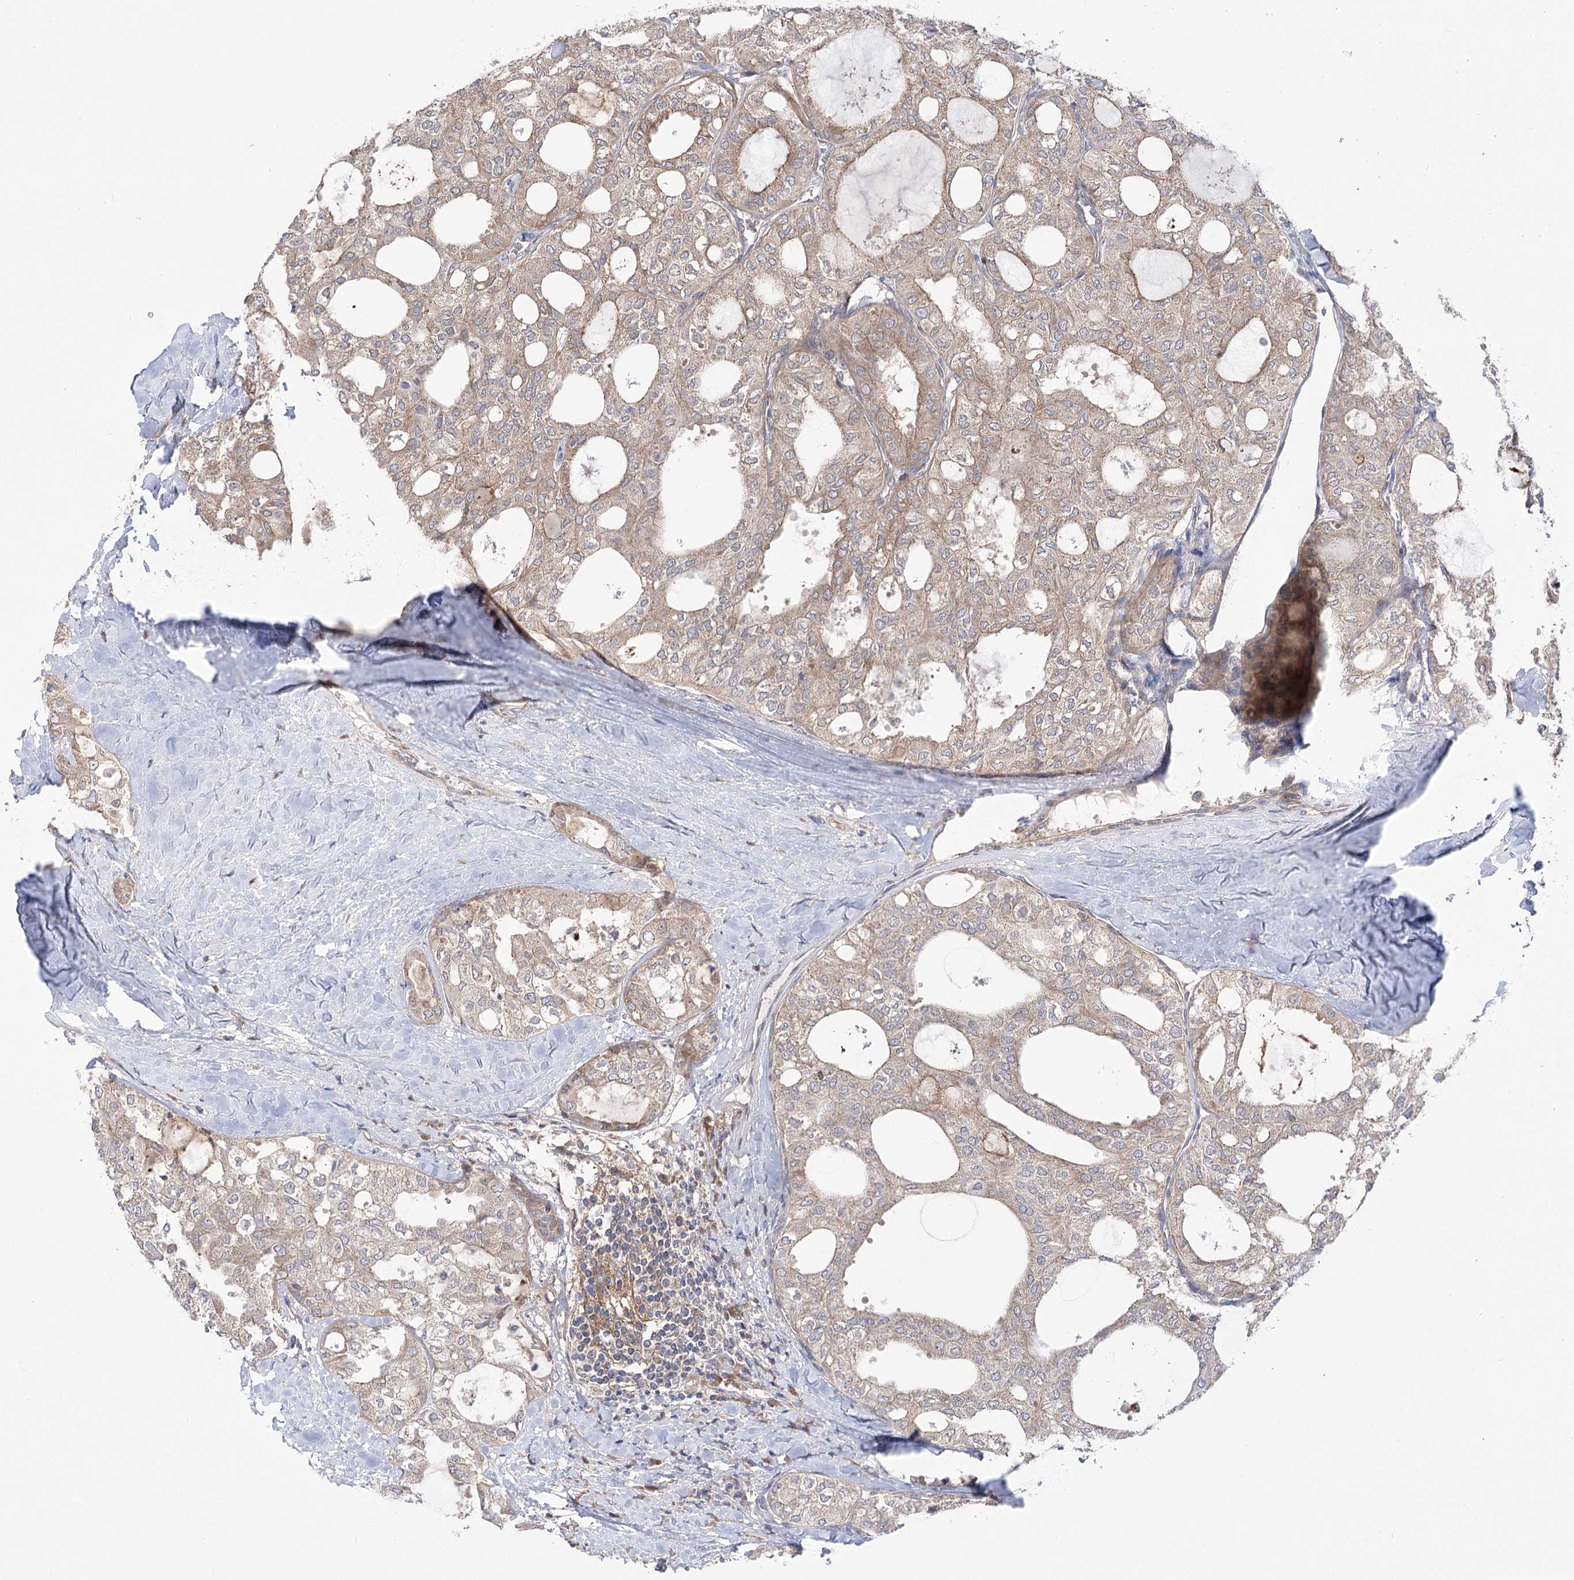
{"staining": {"intensity": "weak", "quantity": ">75%", "location": "cytoplasmic/membranous"}, "tissue": "thyroid cancer", "cell_type": "Tumor cells", "image_type": "cancer", "snomed": [{"axis": "morphology", "description": "Follicular adenoma carcinoma, NOS"}, {"axis": "topography", "description": "Thyroid gland"}], "caption": "Human thyroid follicular adenoma carcinoma stained with a brown dye exhibits weak cytoplasmic/membranous positive positivity in about >75% of tumor cells.", "gene": "VPS37B", "patient": {"sex": "male", "age": 75}}